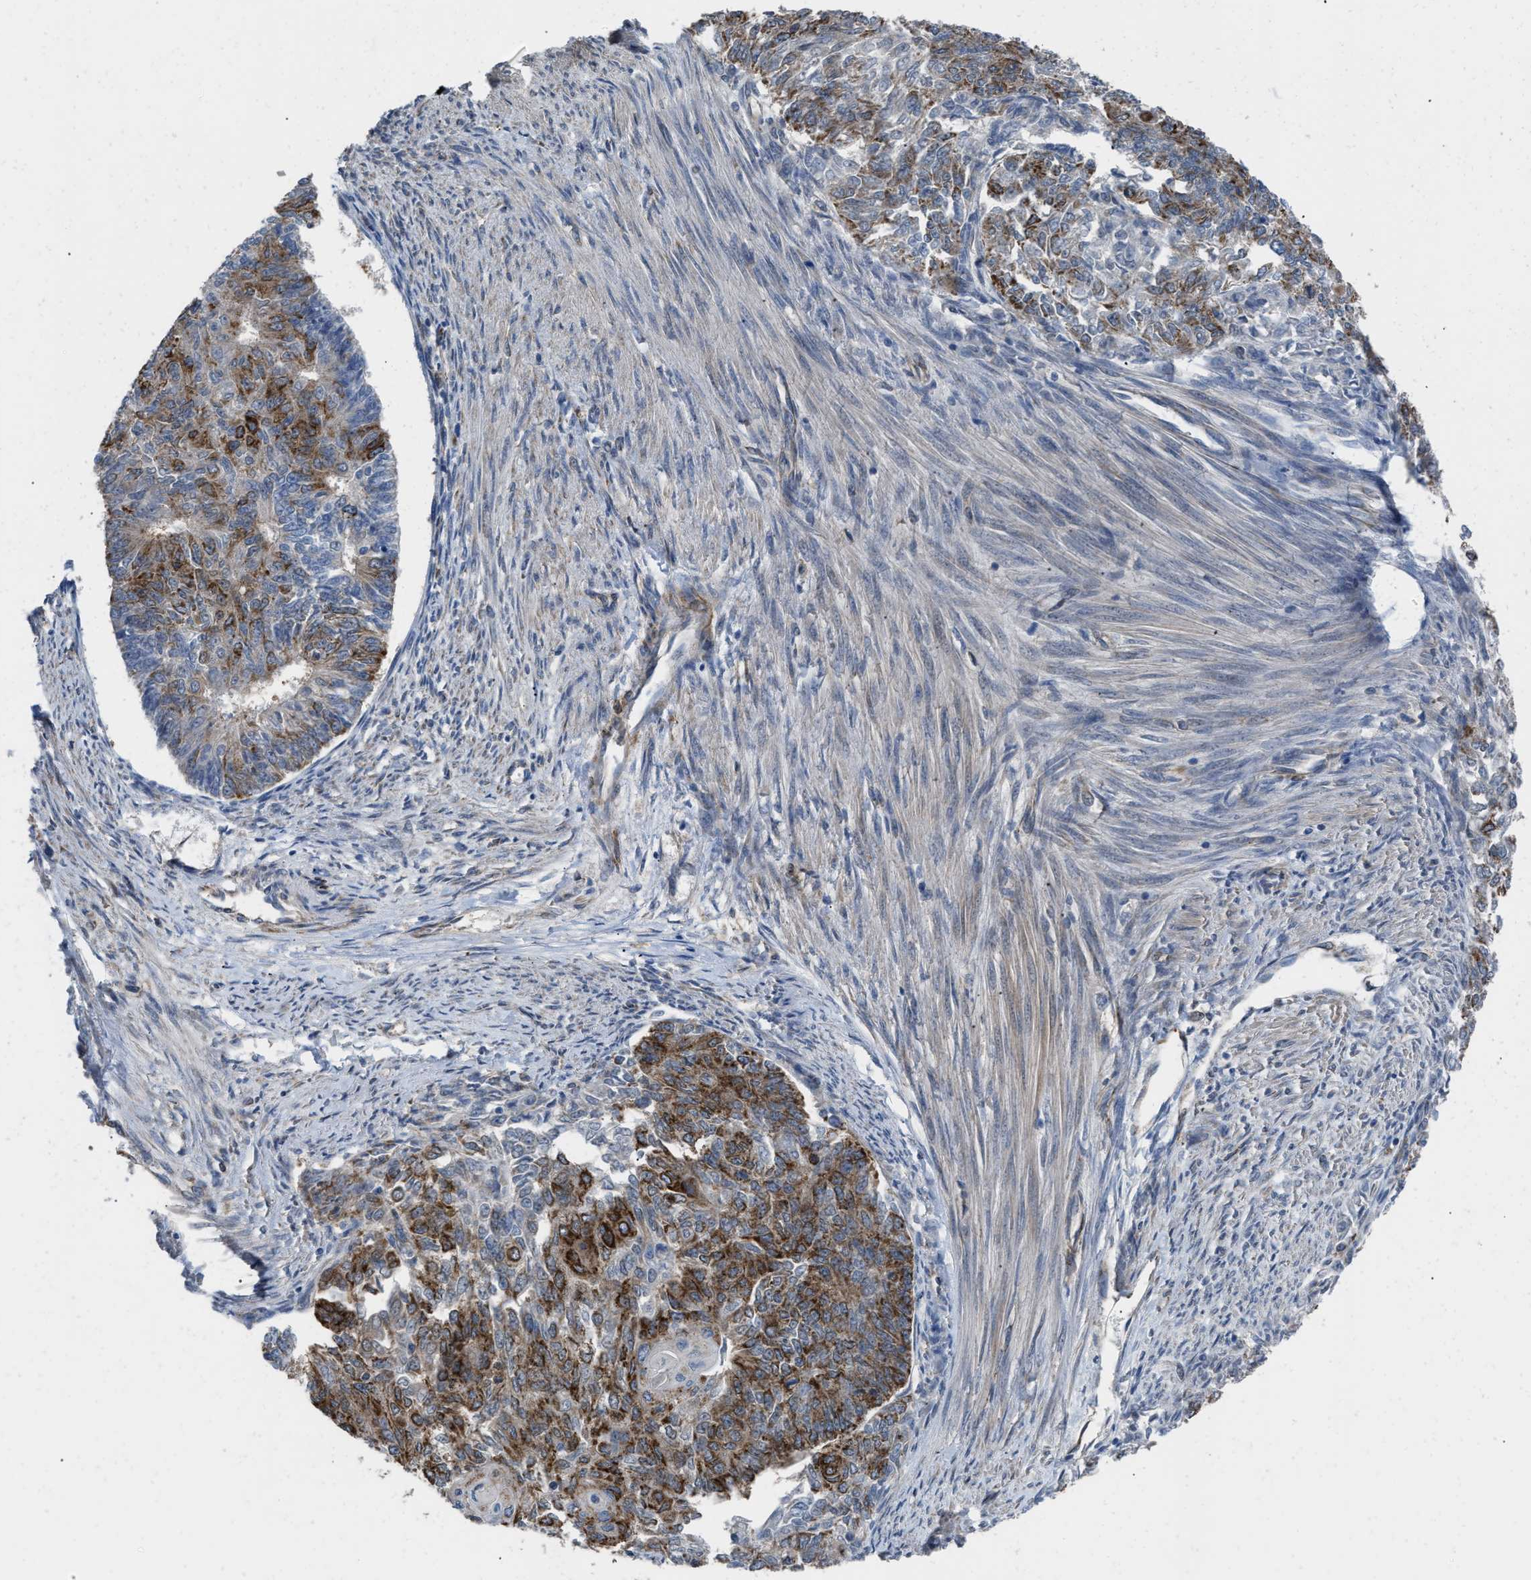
{"staining": {"intensity": "strong", "quantity": "25%-75%", "location": "cytoplasmic/membranous"}, "tissue": "endometrial cancer", "cell_type": "Tumor cells", "image_type": "cancer", "snomed": [{"axis": "morphology", "description": "Adenocarcinoma, NOS"}, {"axis": "topography", "description": "Endometrium"}], "caption": "This photomicrograph reveals endometrial cancer (adenocarcinoma) stained with immunohistochemistry (IHC) to label a protein in brown. The cytoplasmic/membranous of tumor cells show strong positivity for the protein. Nuclei are counter-stained blue.", "gene": "AKAP1", "patient": {"sex": "female", "age": 32}}